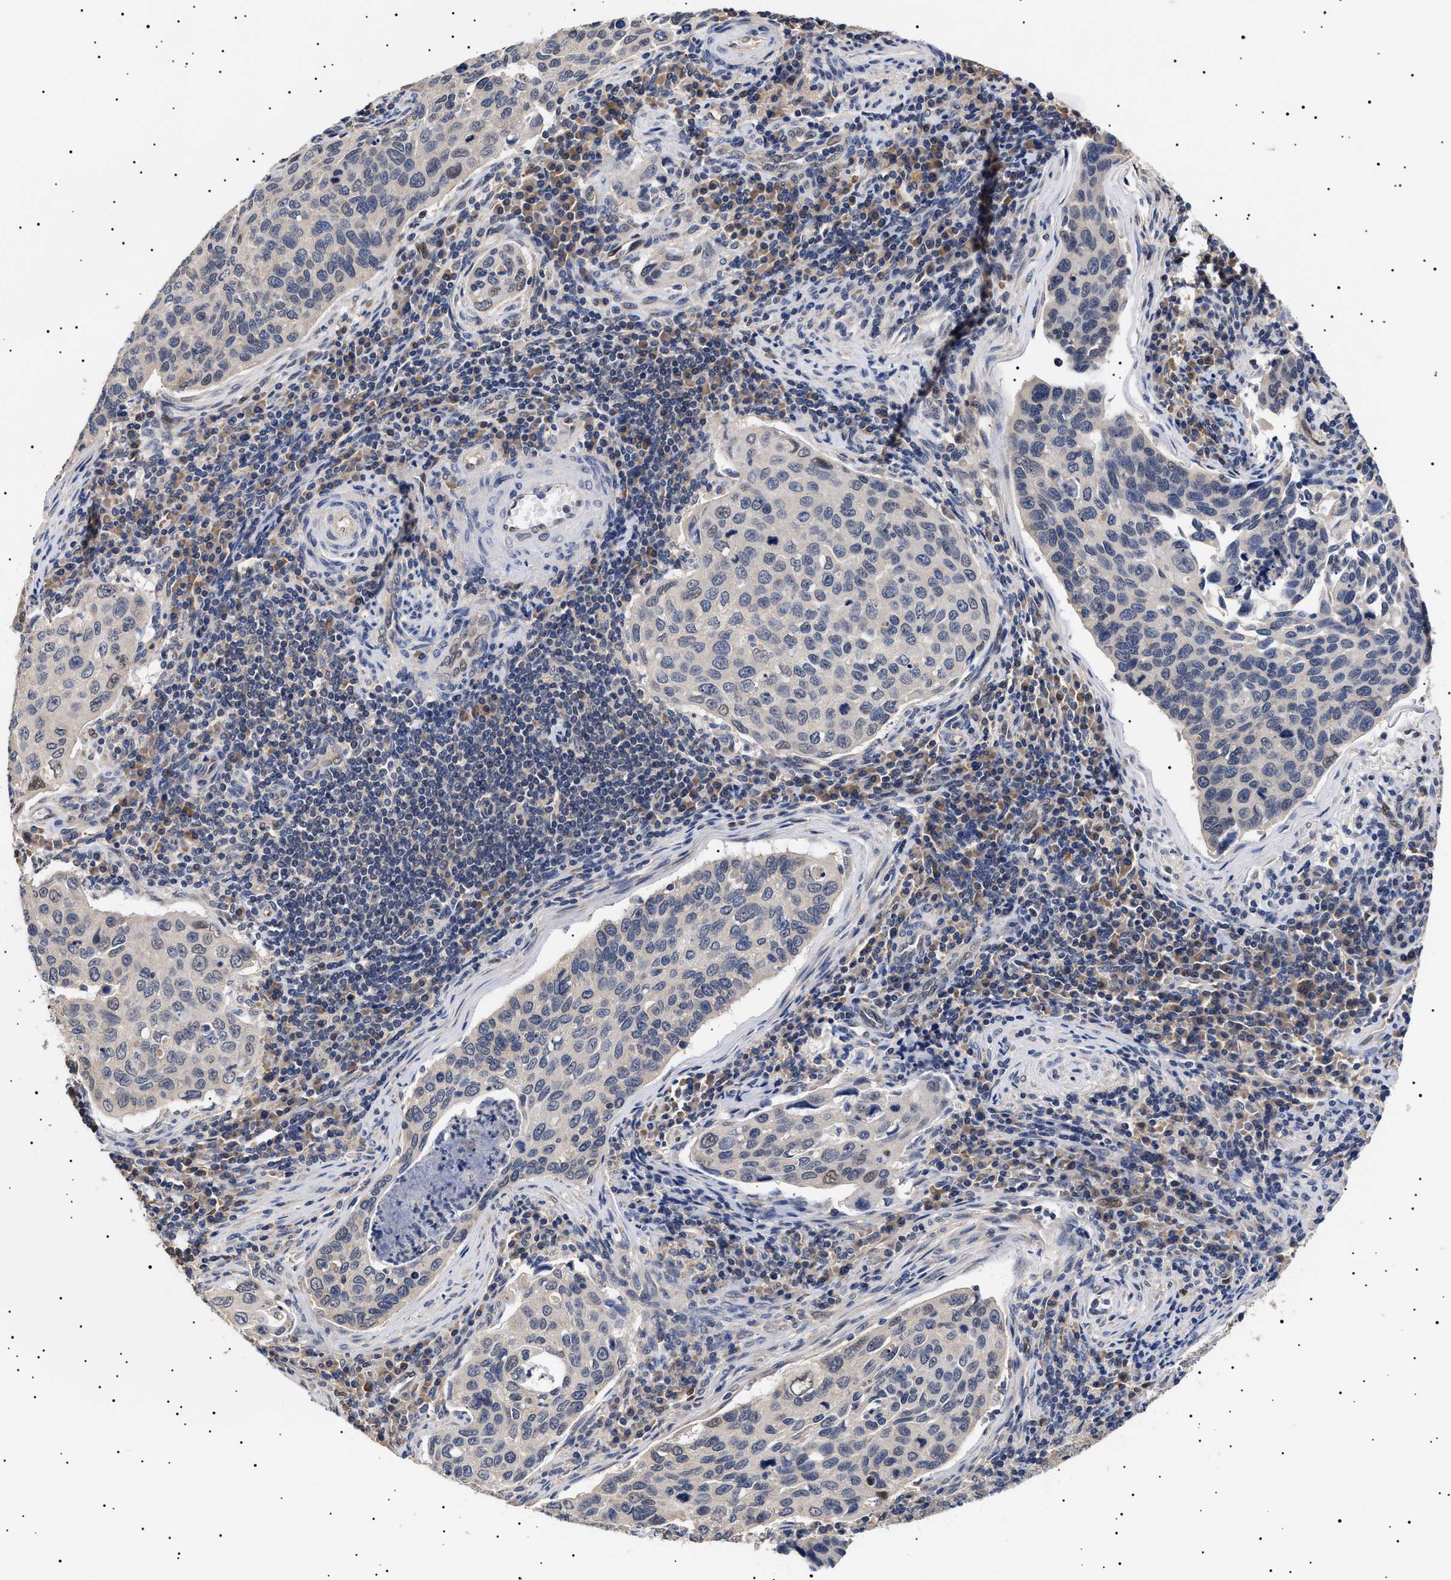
{"staining": {"intensity": "negative", "quantity": "none", "location": "none"}, "tissue": "cervical cancer", "cell_type": "Tumor cells", "image_type": "cancer", "snomed": [{"axis": "morphology", "description": "Squamous cell carcinoma, NOS"}, {"axis": "topography", "description": "Cervix"}], "caption": "Image shows no significant protein positivity in tumor cells of cervical squamous cell carcinoma.", "gene": "KRBA1", "patient": {"sex": "female", "age": 53}}